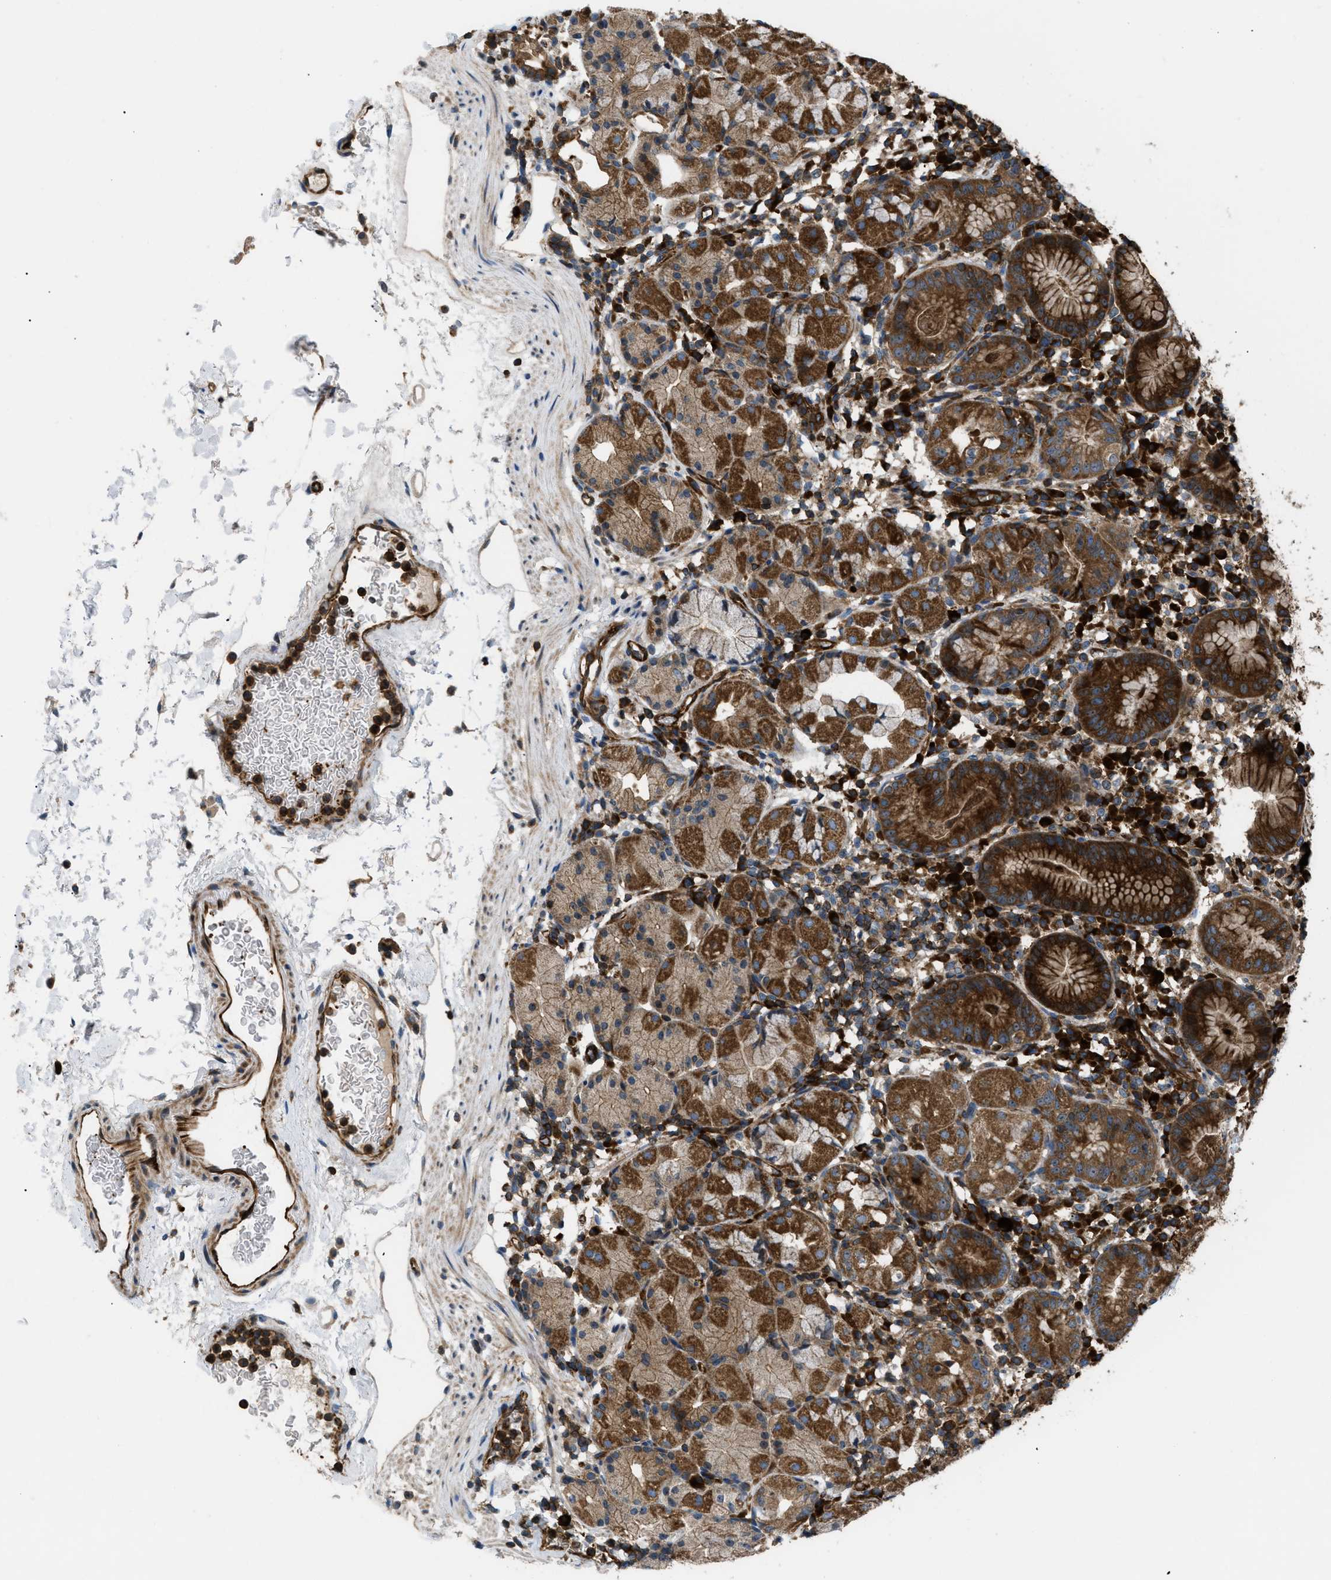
{"staining": {"intensity": "strong", "quantity": ">75%", "location": "cytoplasmic/membranous"}, "tissue": "stomach", "cell_type": "Glandular cells", "image_type": "normal", "snomed": [{"axis": "morphology", "description": "Normal tissue, NOS"}, {"axis": "topography", "description": "Stomach"}, {"axis": "topography", "description": "Stomach, lower"}], "caption": "An IHC histopathology image of benign tissue is shown. Protein staining in brown shows strong cytoplasmic/membranous positivity in stomach within glandular cells.", "gene": "ATP2A3", "patient": {"sex": "female", "age": 75}}